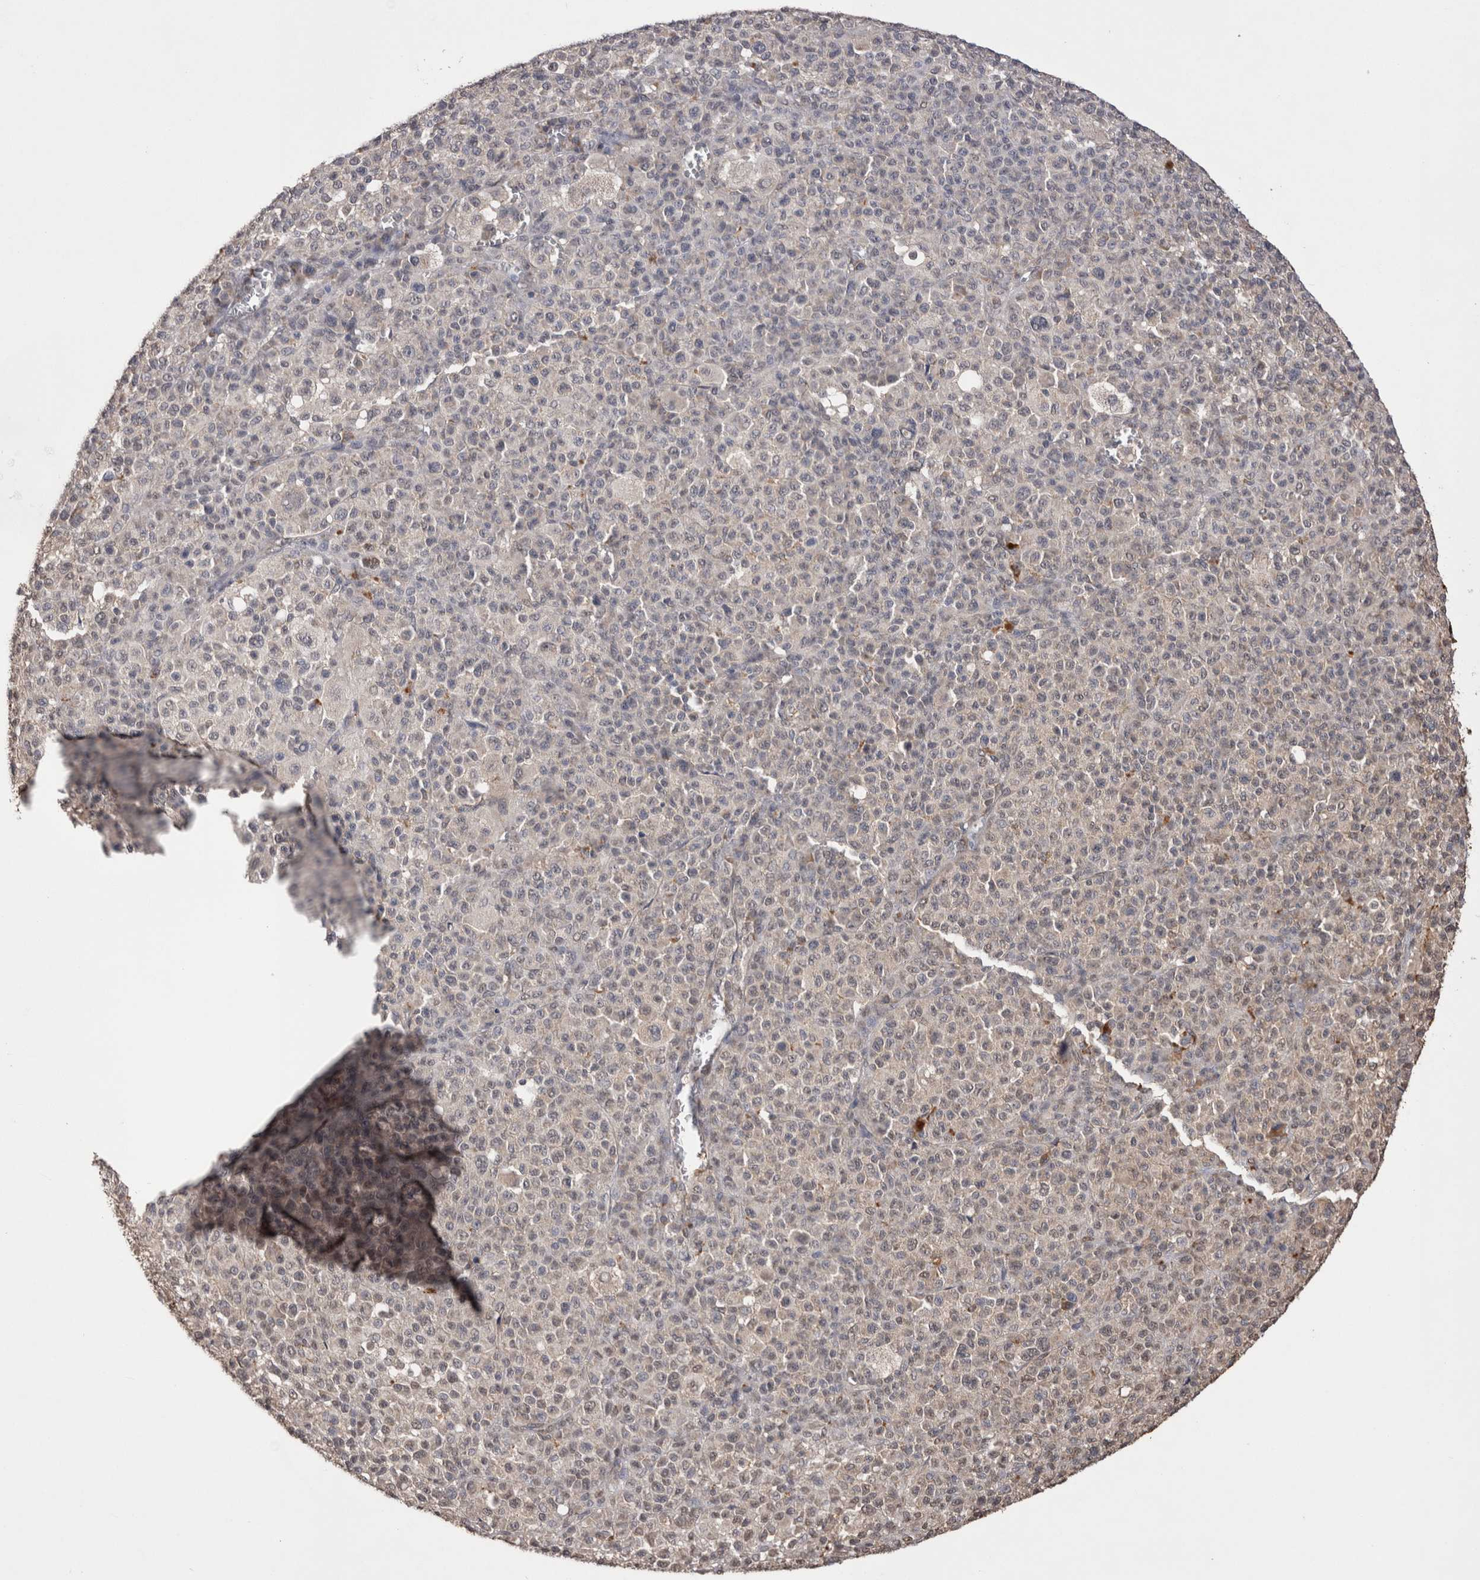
{"staining": {"intensity": "weak", "quantity": "<25%", "location": "nuclear"}, "tissue": "melanoma", "cell_type": "Tumor cells", "image_type": "cancer", "snomed": [{"axis": "morphology", "description": "Malignant melanoma, Metastatic site"}, {"axis": "topography", "description": "Skin"}], "caption": "A histopathology image of melanoma stained for a protein demonstrates no brown staining in tumor cells.", "gene": "GRK5", "patient": {"sex": "female", "age": 74}}